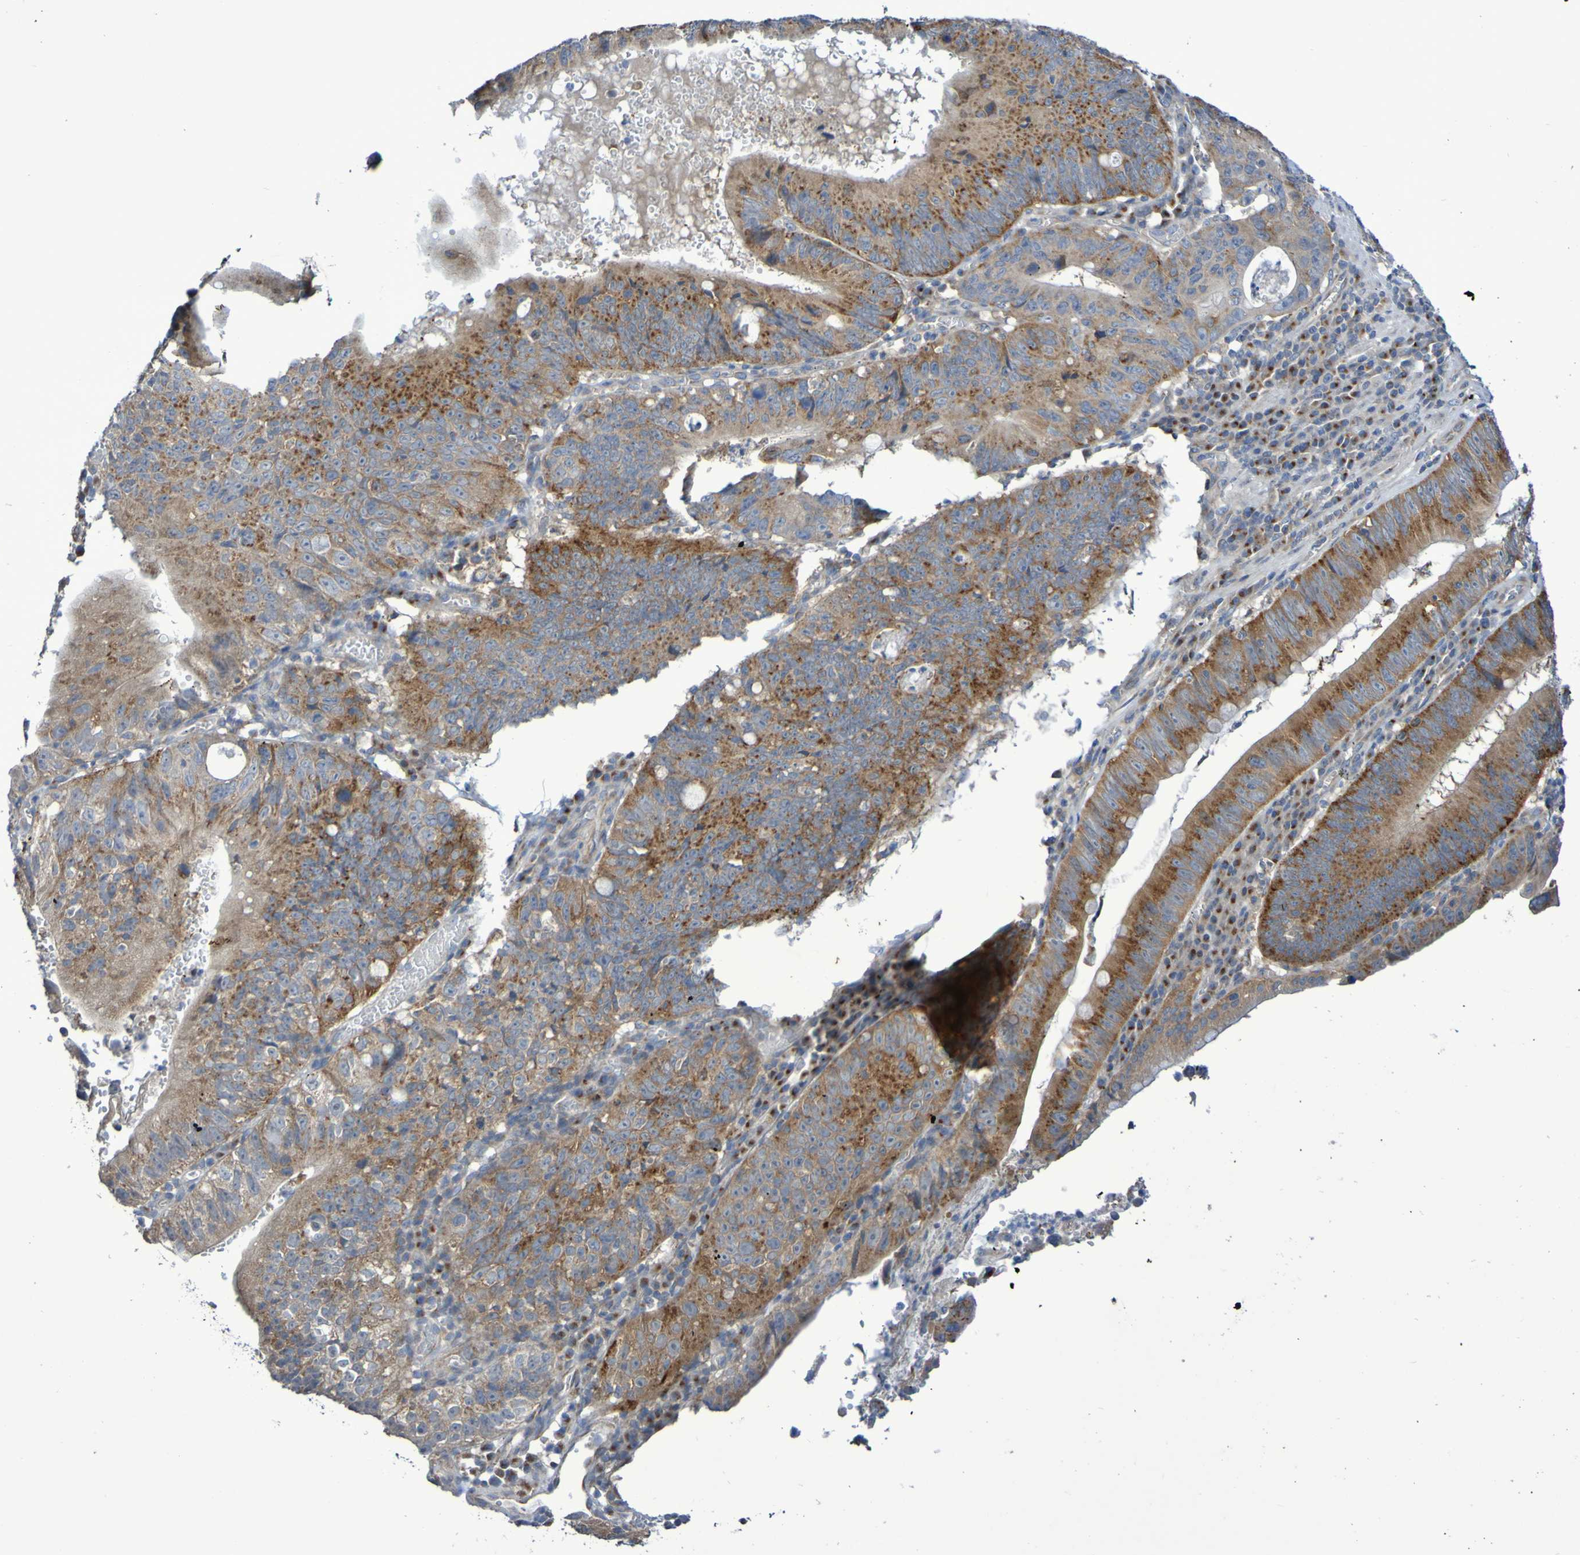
{"staining": {"intensity": "strong", "quantity": ">75%", "location": "cytoplasmic/membranous"}, "tissue": "stomach cancer", "cell_type": "Tumor cells", "image_type": "cancer", "snomed": [{"axis": "morphology", "description": "Adenocarcinoma, NOS"}, {"axis": "topography", "description": "Stomach"}], "caption": "Protein expression analysis of stomach adenocarcinoma displays strong cytoplasmic/membranous staining in about >75% of tumor cells.", "gene": "LMBRD2", "patient": {"sex": "male", "age": 59}}